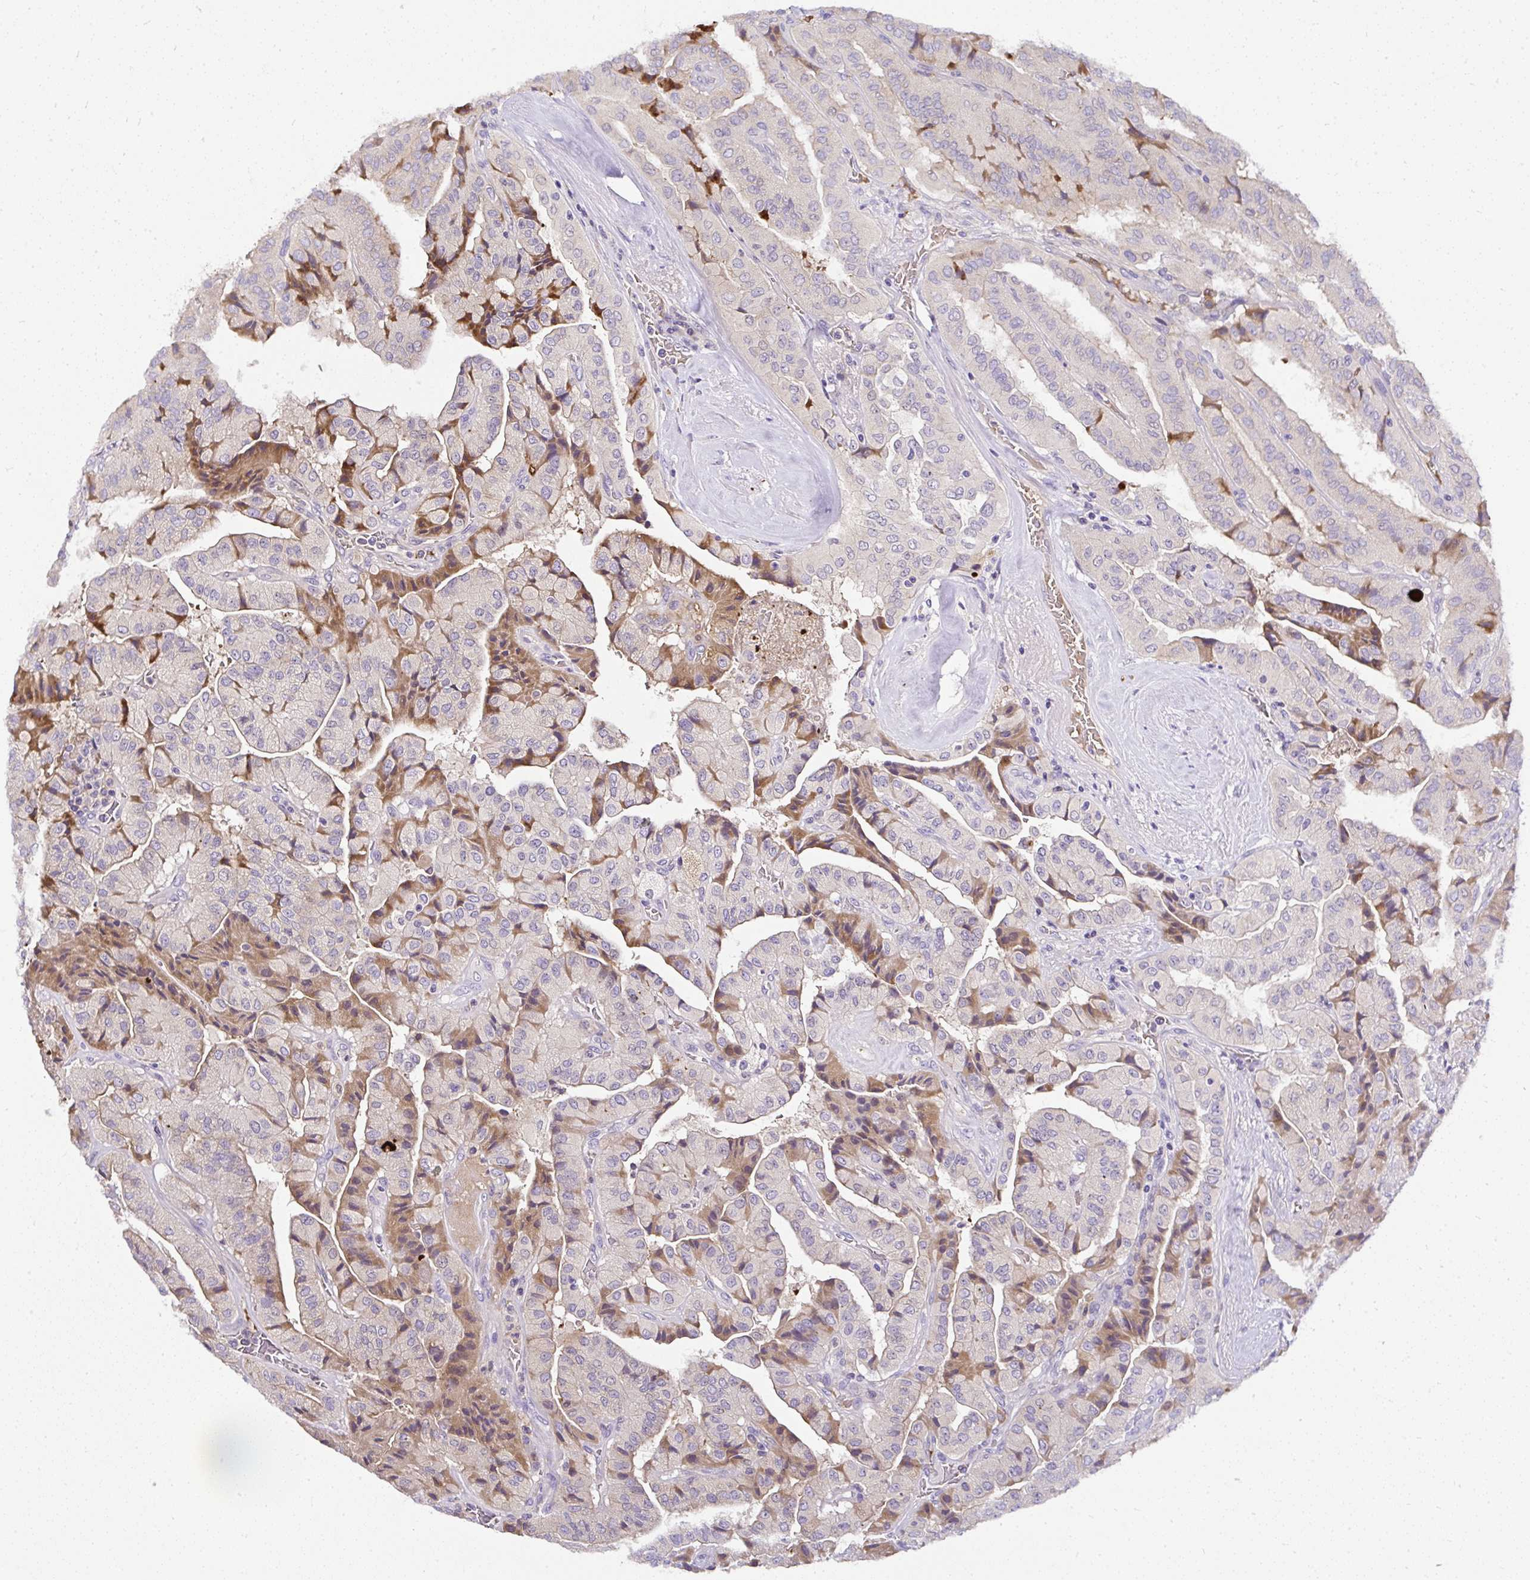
{"staining": {"intensity": "moderate", "quantity": "<25%", "location": "cytoplasmic/membranous"}, "tissue": "thyroid cancer", "cell_type": "Tumor cells", "image_type": "cancer", "snomed": [{"axis": "morphology", "description": "Normal tissue, NOS"}, {"axis": "morphology", "description": "Papillary adenocarcinoma, NOS"}, {"axis": "topography", "description": "Thyroid gland"}], "caption": "Immunohistochemical staining of human thyroid cancer demonstrates moderate cytoplasmic/membranous protein staining in about <25% of tumor cells. (Stains: DAB (3,3'-diaminobenzidine) in brown, nuclei in blue, Microscopy: brightfield microscopy at high magnification).", "gene": "DEPDC5", "patient": {"sex": "female", "age": 59}}